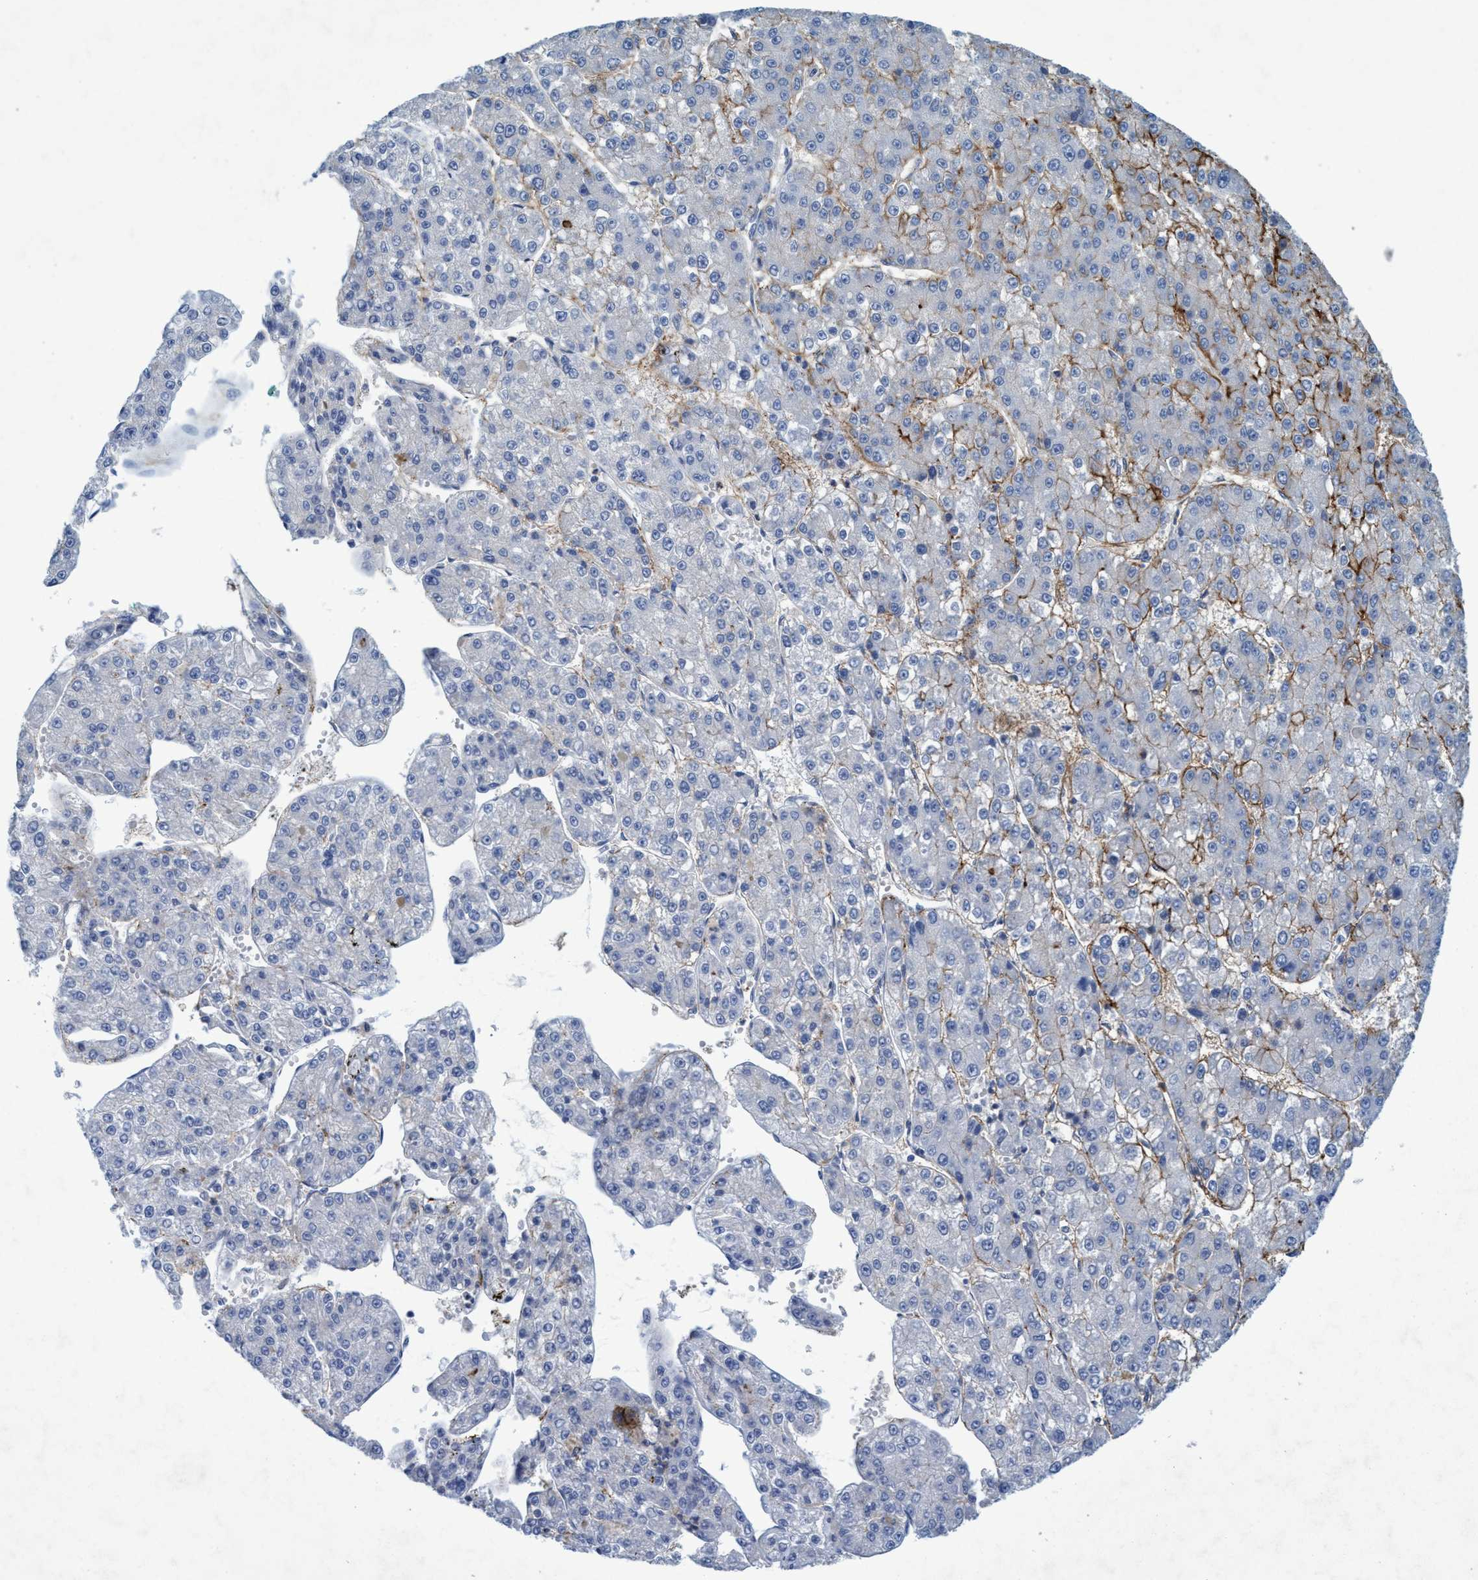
{"staining": {"intensity": "weak", "quantity": "<25%", "location": "cytoplasmic/membranous"}, "tissue": "liver cancer", "cell_type": "Tumor cells", "image_type": "cancer", "snomed": [{"axis": "morphology", "description": "Carcinoma, Hepatocellular, NOS"}, {"axis": "topography", "description": "Liver"}], "caption": "High power microscopy photomicrograph of an immunohistochemistry image of liver hepatocellular carcinoma, revealing no significant positivity in tumor cells.", "gene": "SLC43A2", "patient": {"sex": "female", "age": 73}}